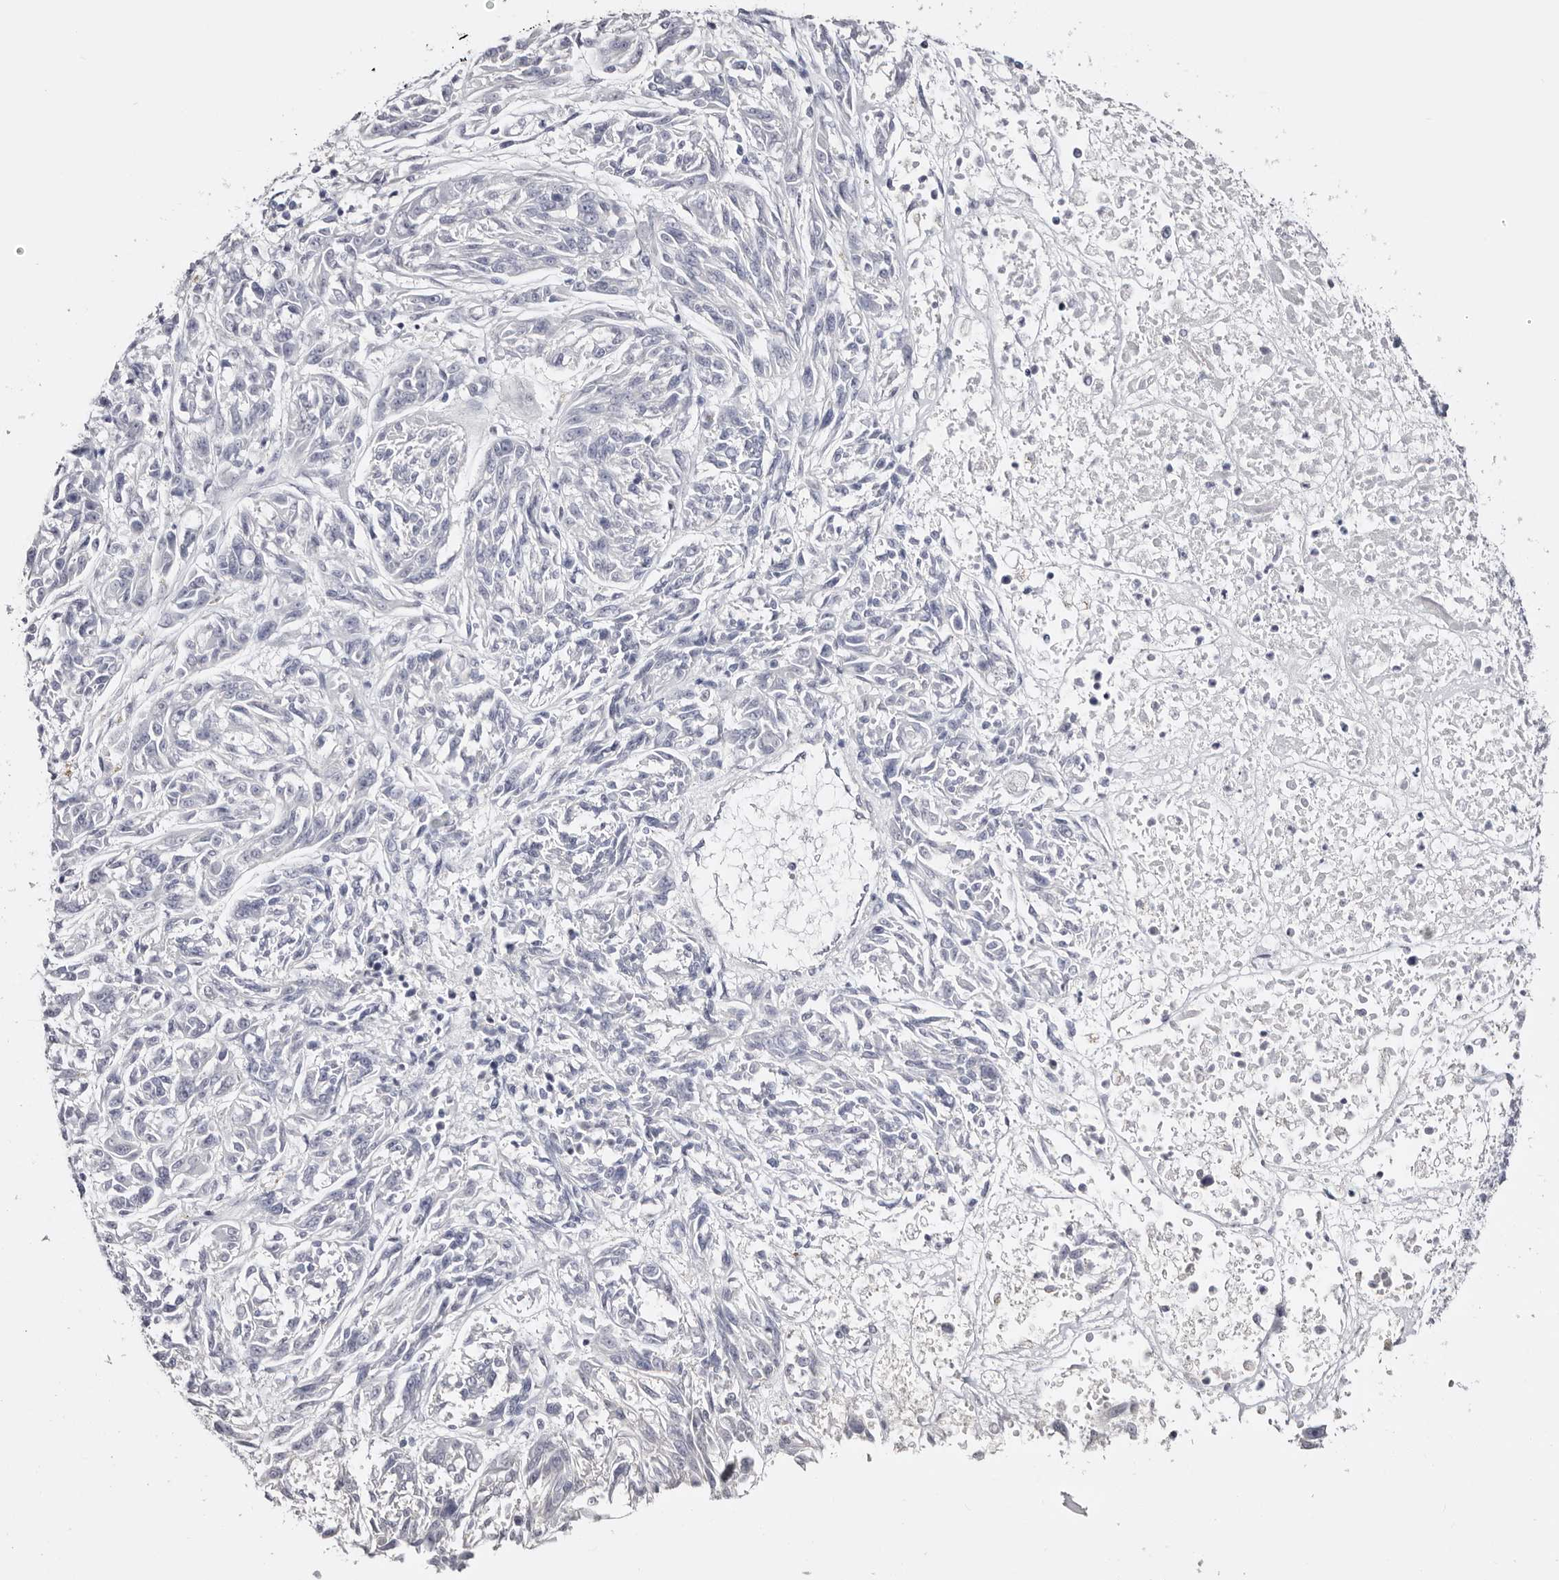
{"staining": {"intensity": "negative", "quantity": "none", "location": "none"}, "tissue": "melanoma", "cell_type": "Tumor cells", "image_type": "cancer", "snomed": [{"axis": "morphology", "description": "Malignant melanoma, NOS"}, {"axis": "topography", "description": "Skin"}], "caption": "This is a histopathology image of immunohistochemistry staining of malignant melanoma, which shows no expression in tumor cells.", "gene": "AKNAD1", "patient": {"sex": "male", "age": 53}}